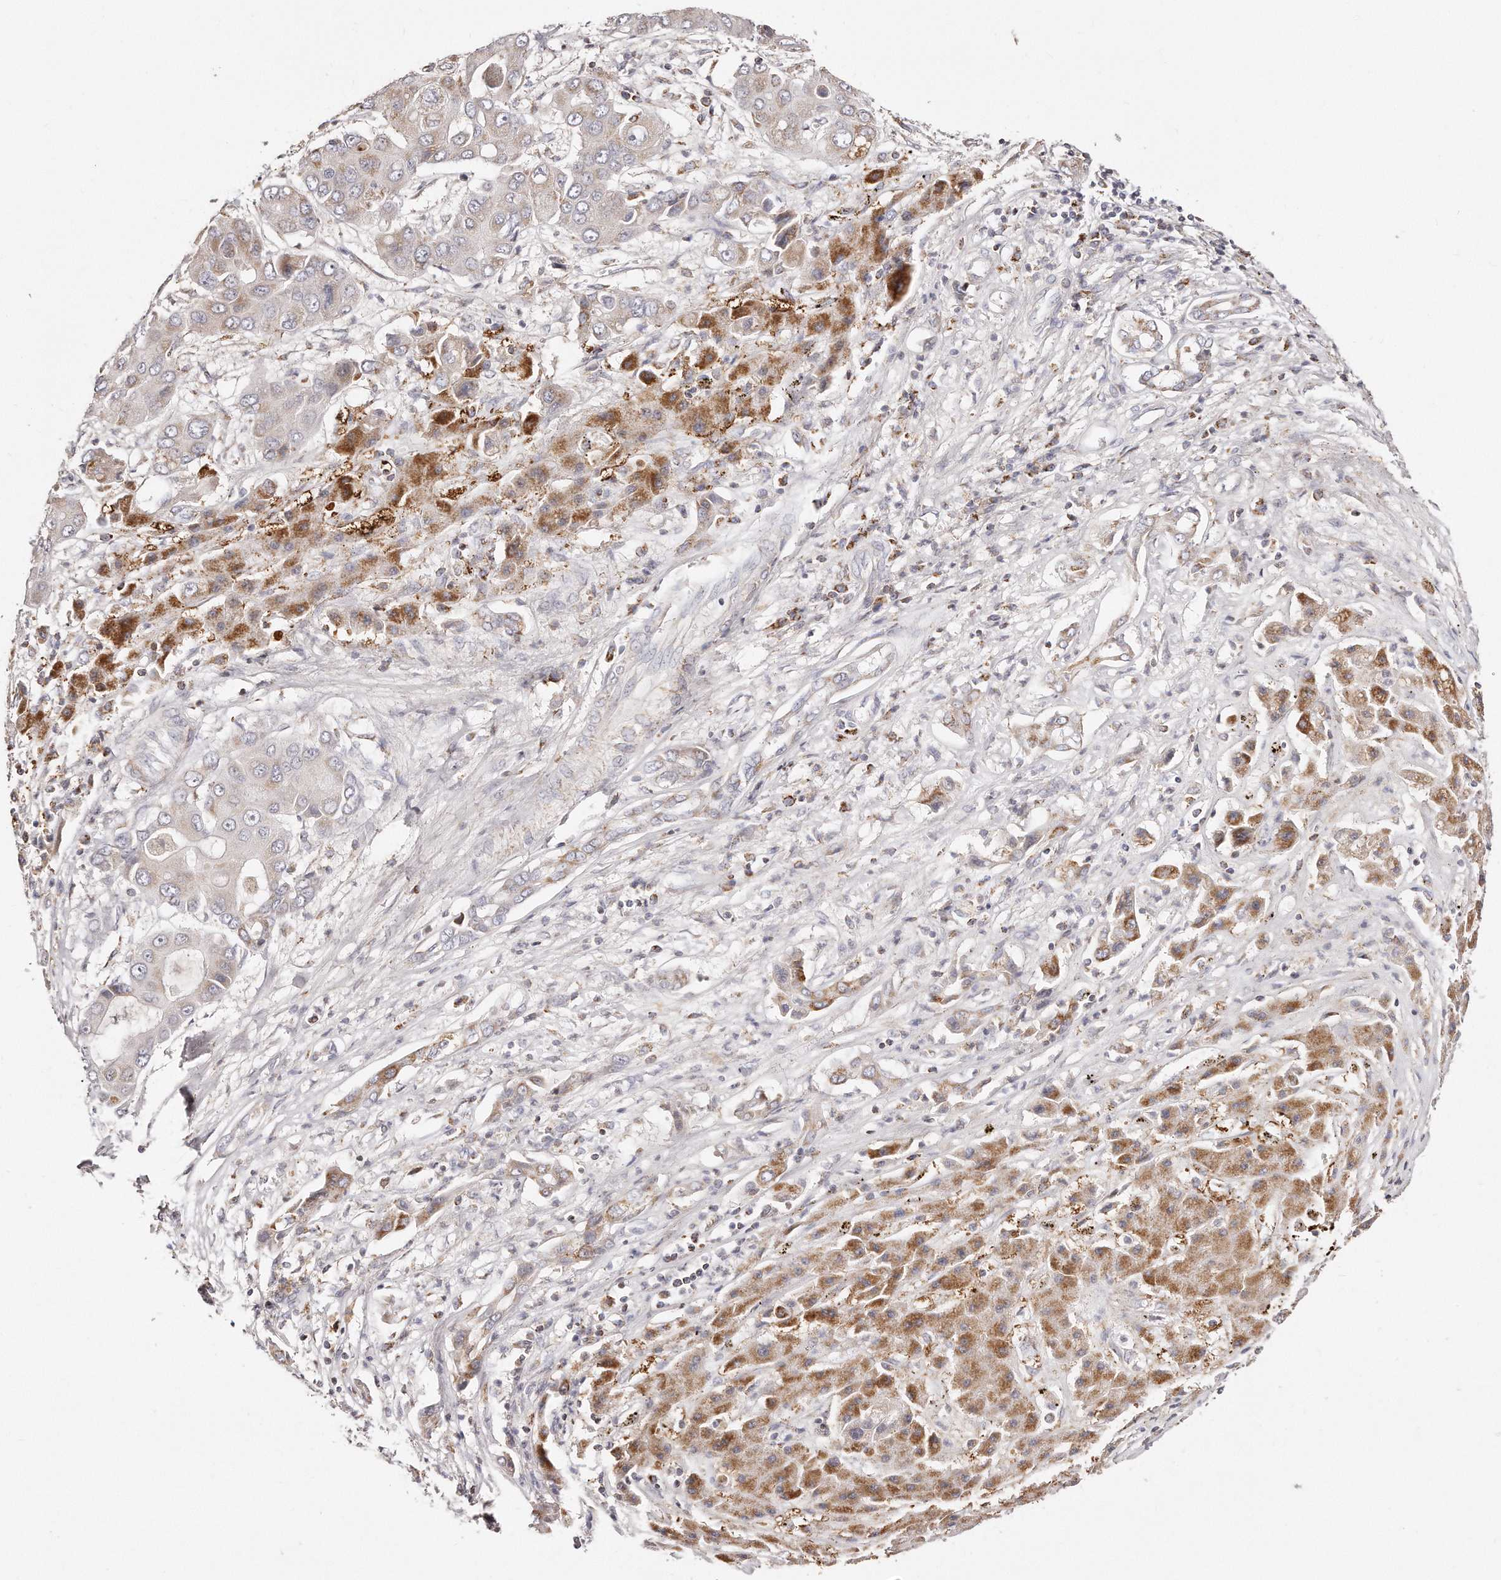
{"staining": {"intensity": "weak", "quantity": "<25%", "location": "cytoplasmic/membranous"}, "tissue": "liver cancer", "cell_type": "Tumor cells", "image_type": "cancer", "snomed": [{"axis": "morphology", "description": "Cholangiocarcinoma"}, {"axis": "topography", "description": "Liver"}], "caption": "Immunohistochemistry histopathology image of human cholangiocarcinoma (liver) stained for a protein (brown), which reveals no positivity in tumor cells.", "gene": "RTKN", "patient": {"sex": "male", "age": 67}}